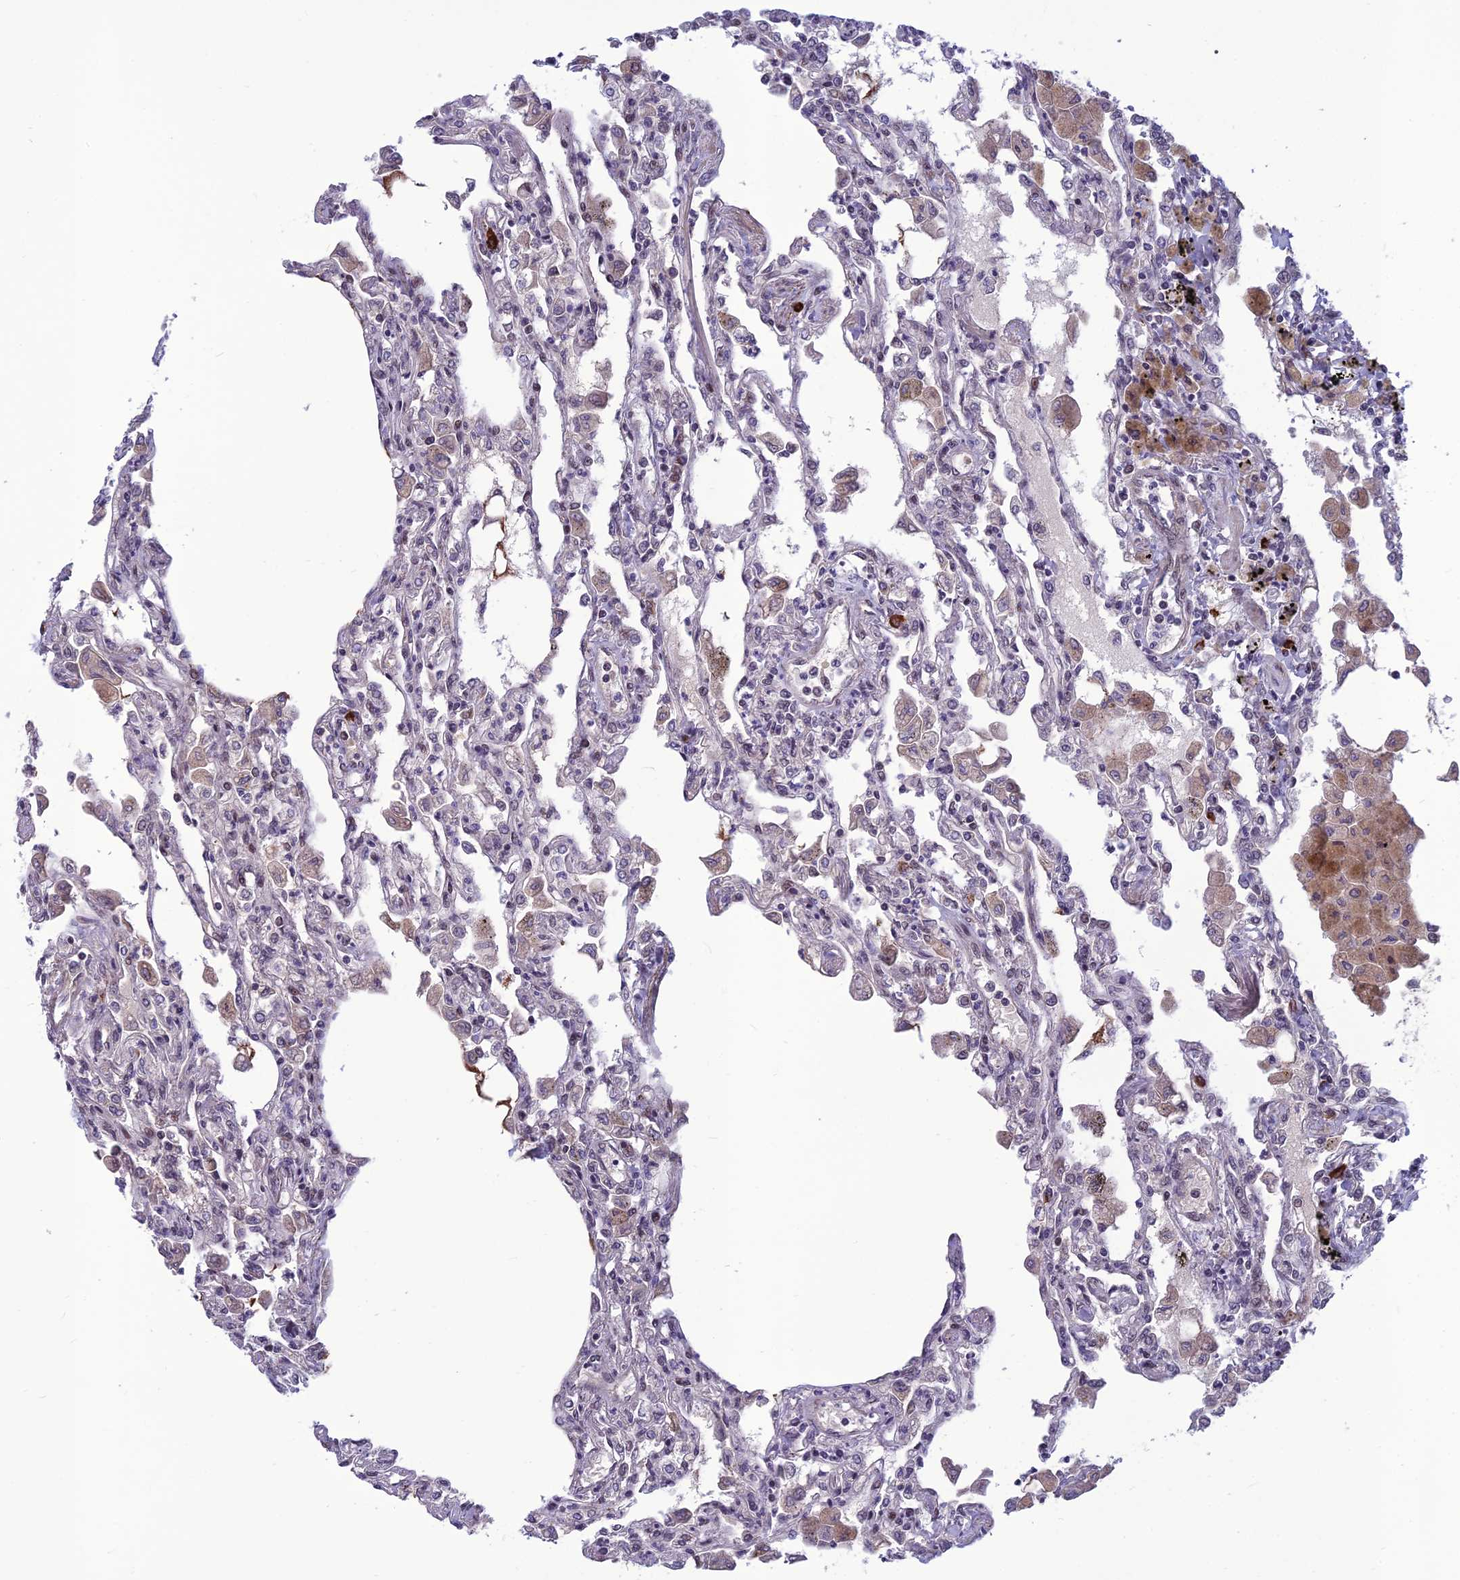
{"staining": {"intensity": "negative", "quantity": "none", "location": "none"}, "tissue": "lung", "cell_type": "Alveolar cells", "image_type": "normal", "snomed": [{"axis": "morphology", "description": "Normal tissue, NOS"}, {"axis": "topography", "description": "Bronchus"}, {"axis": "topography", "description": "Lung"}], "caption": "This is a photomicrograph of immunohistochemistry staining of normal lung, which shows no positivity in alveolar cells. The staining is performed using DAB (3,3'-diaminobenzidine) brown chromogen with nuclei counter-stained in using hematoxylin.", "gene": "FBRS", "patient": {"sex": "female", "age": 49}}